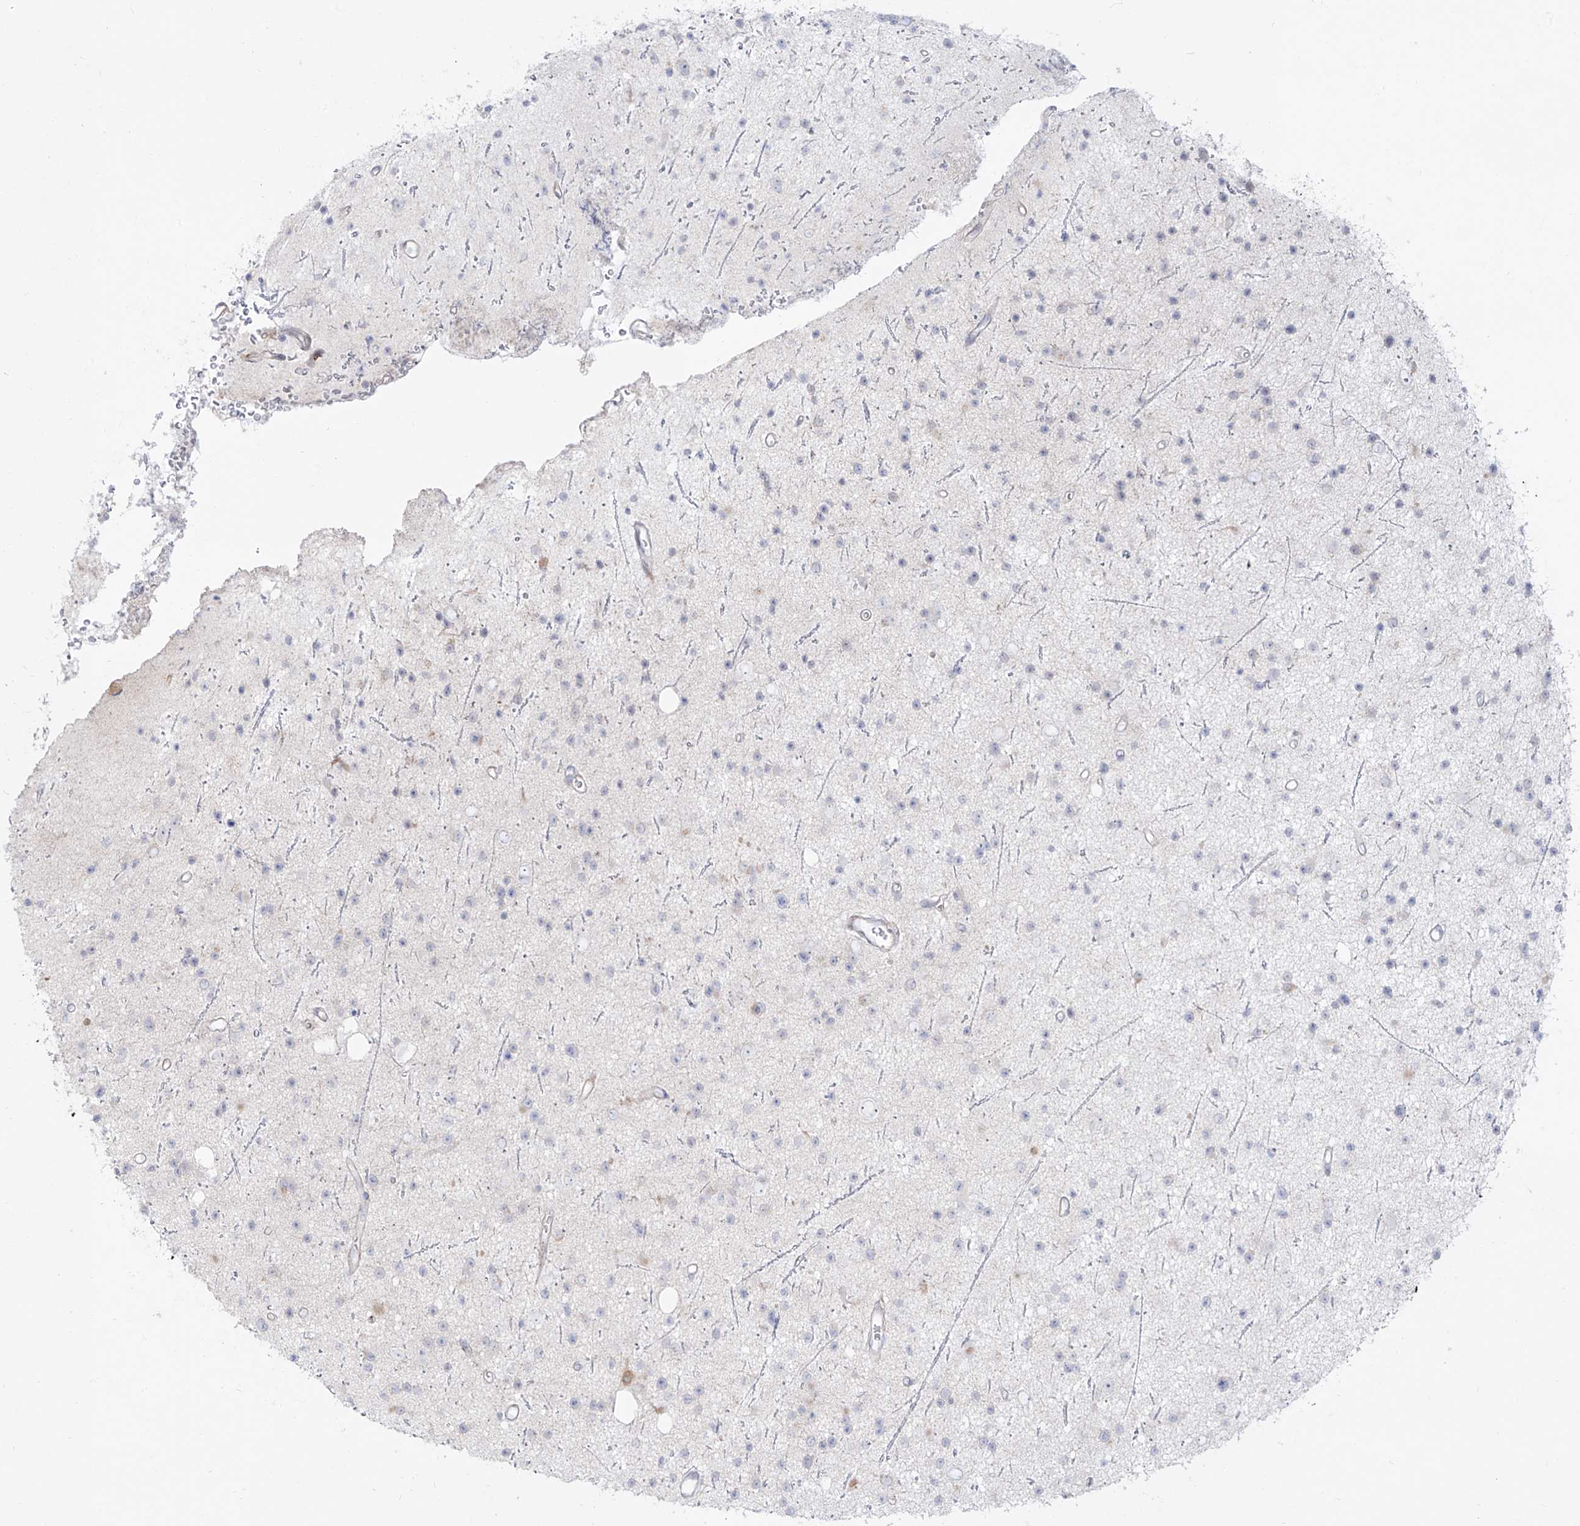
{"staining": {"intensity": "negative", "quantity": "none", "location": "none"}, "tissue": "glioma", "cell_type": "Tumor cells", "image_type": "cancer", "snomed": [{"axis": "morphology", "description": "Glioma, malignant, Low grade"}, {"axis": "topography", "description": "Cerebral cortex"}], "caption": "This histopathology image is of glioma stained with immunohistochemistry to label a protein in brown with the nuclei are counter-stained blue. There is no positivity in tumor cells. (DAB (3,3'-diaminobenzidine) IHC, high magnification).", "gene": "ZNF180", "patient": {"sex": "female", "age": 39}}